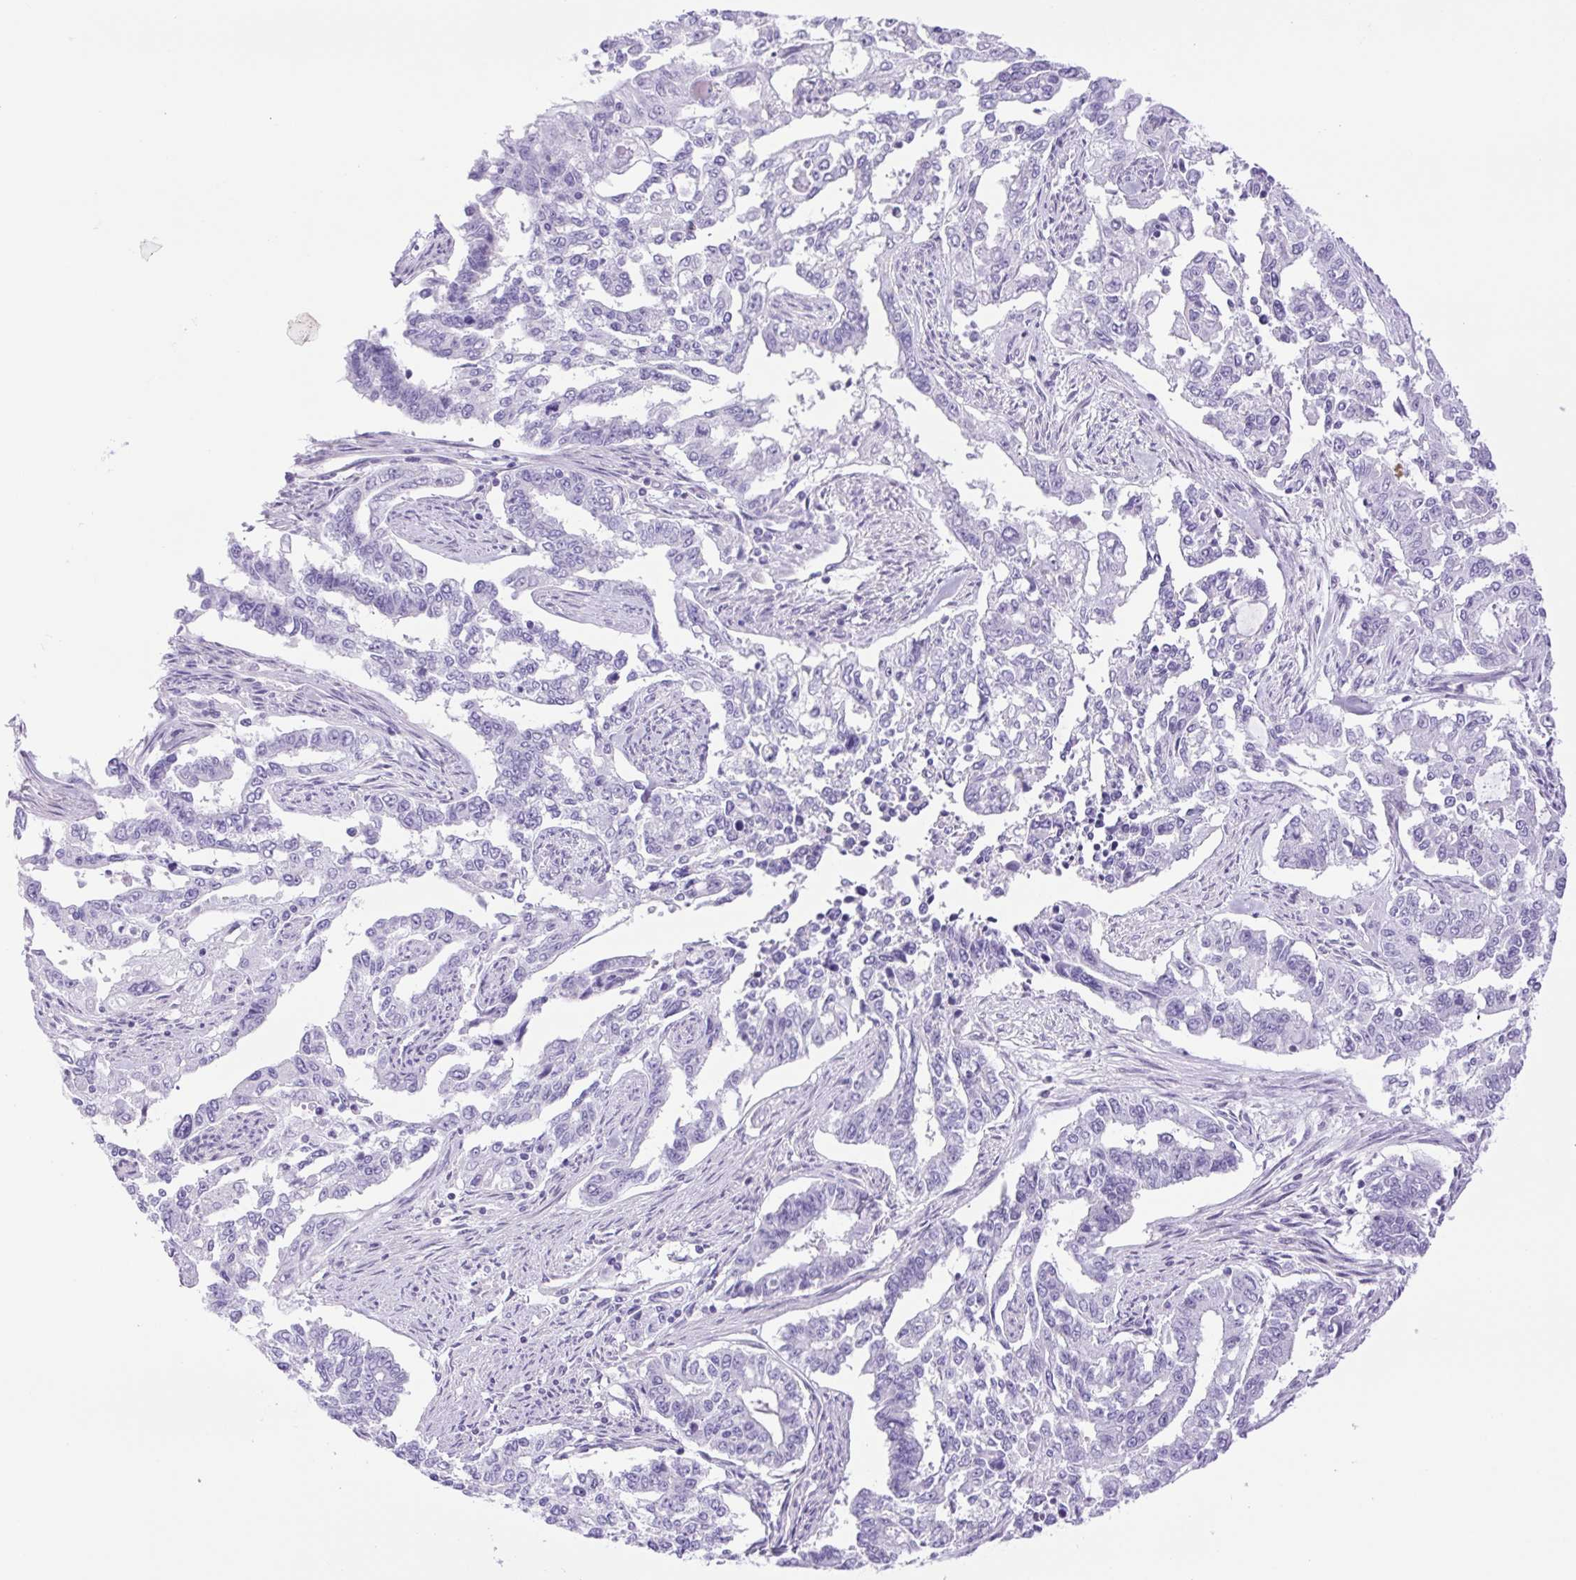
{"staining": {"intensity": "negative", "quantity": "none", "location": "none"}, "tissue": "endometrial cancer", "cell_type": "Tumor cells", "image_type": "cancer", "snomed": [{"axis": "morphology", "description": "Adenocarcinoma, NOS"}, {"axis": "topography", "description": "Uterus"}], "caption": "Immunohistochemical staining of human adenocarcinoma (endometrial) shows no significant staining in tumor cells.", "gene": "CDSN", "patient": {"sex": "female", "age": 59}}